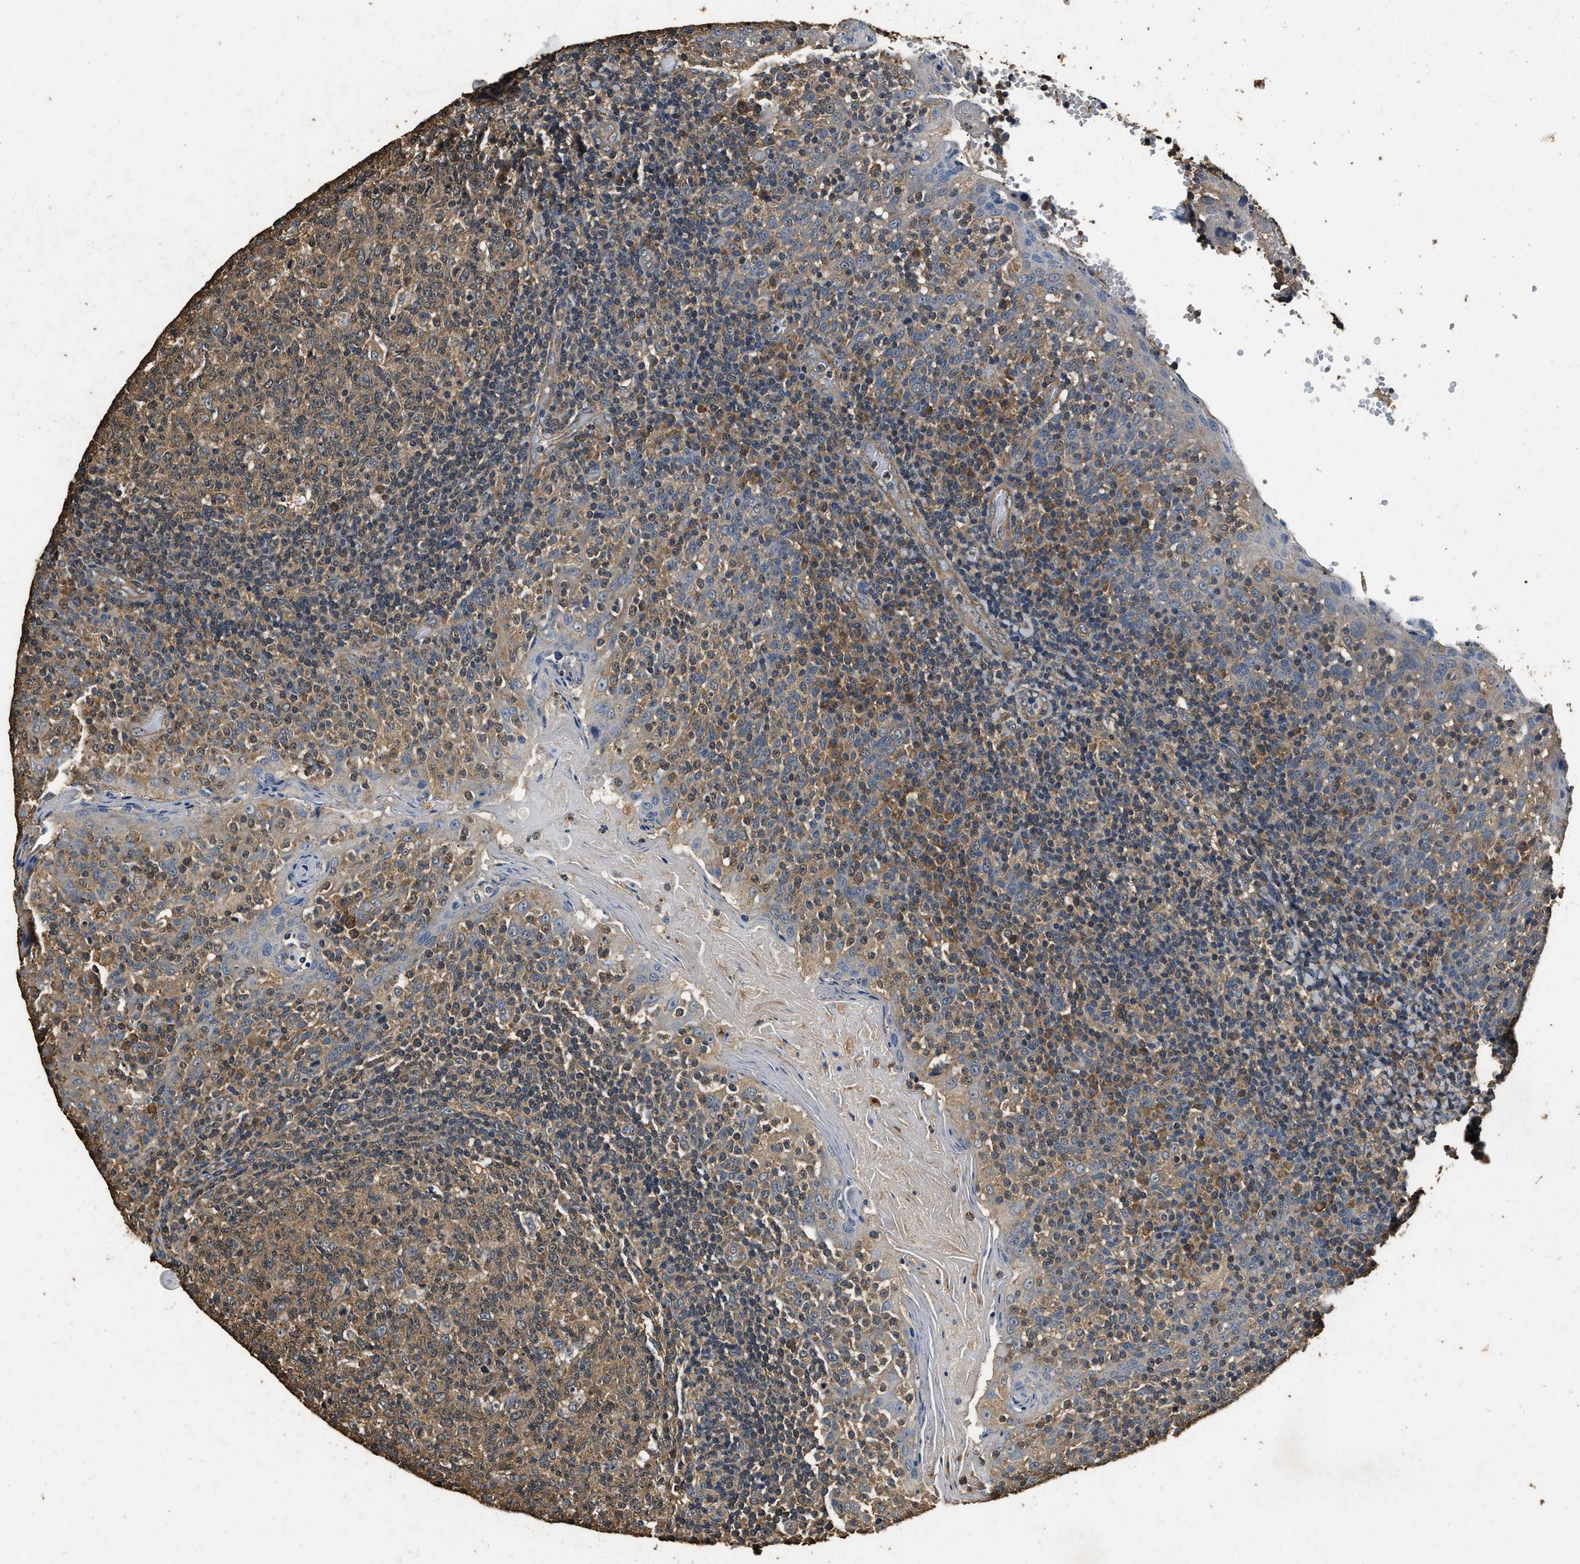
{"staining": {"intensity": "weak", "quantity": "25%-75%", "location": "cytoplasmic/membranous"}, "tissue": "tonsil", "cell_type": "Germinal center cells", "image_type": "normal", "snomed": [{"axis": "morphology", "description": "Normal tissue, NOS"}, {"axis": "topography", "description": "Tonsil"}], "caption": "A low amount of weak cytoplasmic/membranous expression is seen in about 25%-75% of germinal center cells in unremarkable tonsil.", "gene": "MIB1", "patient": {"sex": "female", "age": 19}}